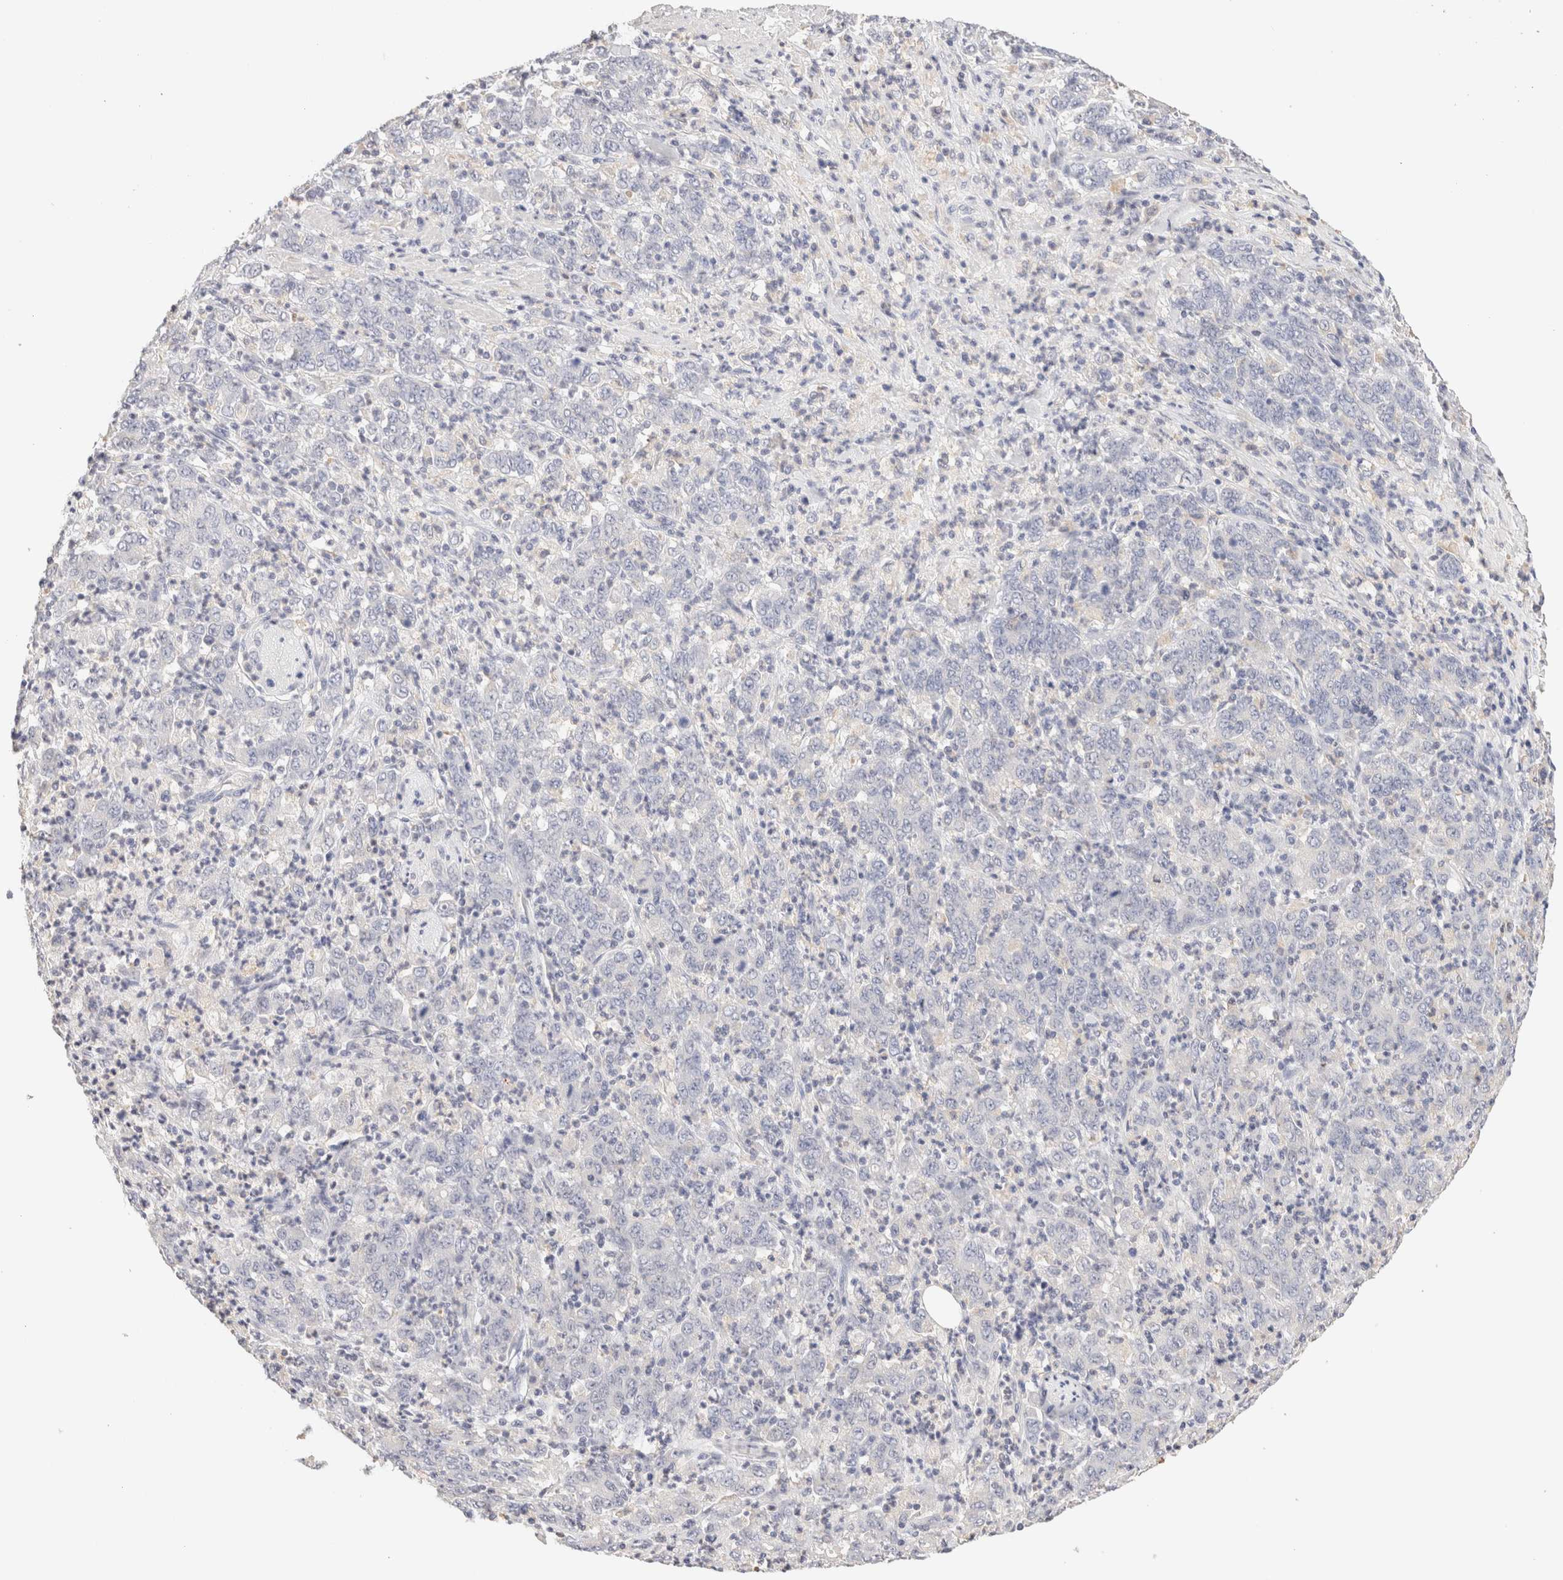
{"staining": {"intensity": "negative", "quantity": "none", "location": "none"}, "tissue": "stomach cancer", "cell_type": "Tumor cells", "image_type": "cancer", "snomed": [{"axis": "morphology", "description": "Adenocarcinoma, NOS"}, {"axis": "topography", "description": "Stomach, lower"}], "caption": "Tumor cells are negative for protein expression in human stomach cancer.", "gene": "SCGB2A2", "patient": {"sex": "female", "age": 71}}